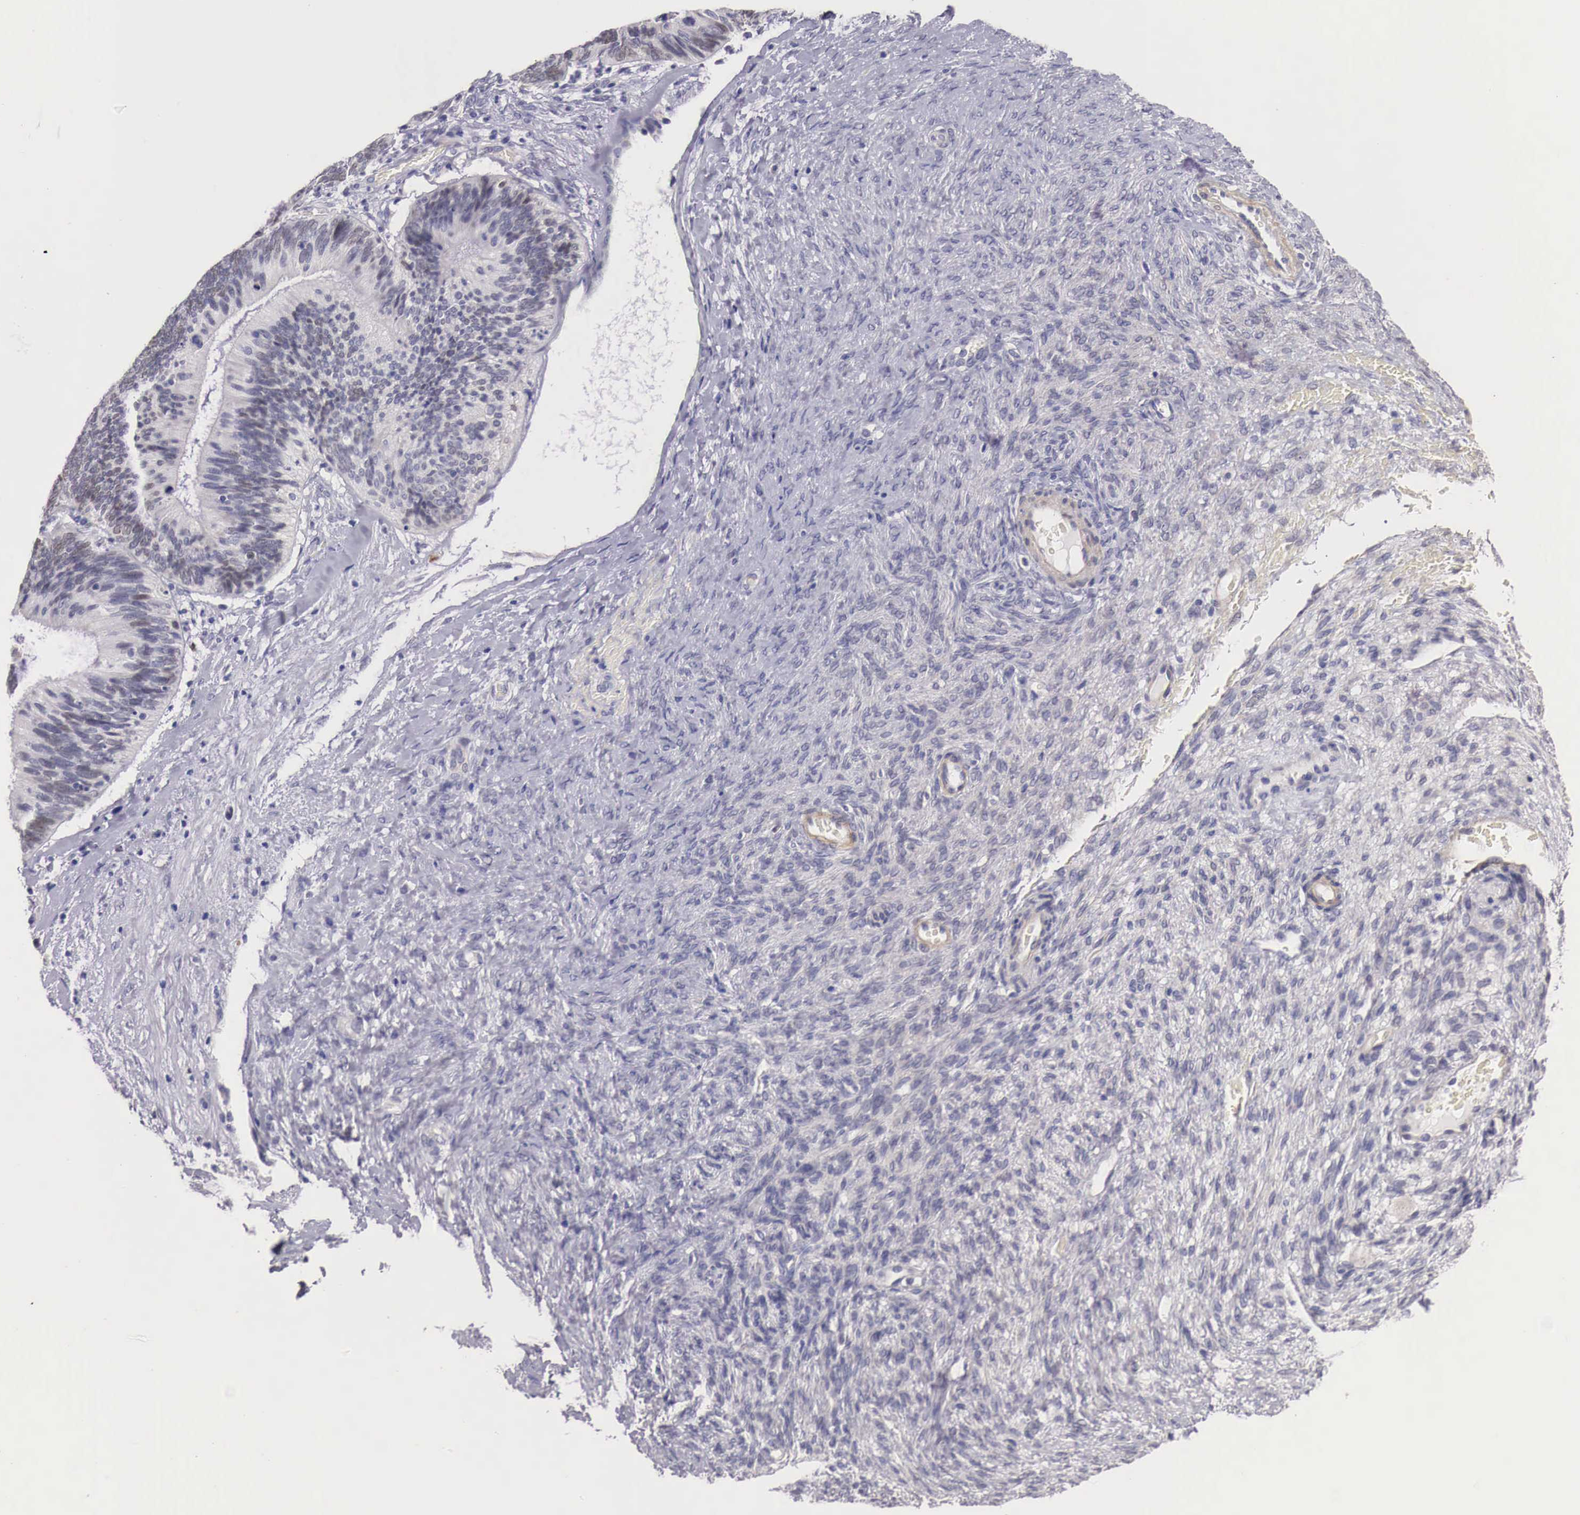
{"staining": {"intensity": "negative", "quantity": "none", "location": "none"}, "tissue": "ovarian cancer", "cell_type": "Tumor cells", "image_type": "cancer", "snomed": [{"axis": "morphology", "description": "Carcinoma, endometroid"}, {"axis": "topography", "description": "Ovary"}], "caption": "Immunohistochemical staining of human ovarian endometroid carcinoma demonstrates no significant positivity in tumor cells.", "gene": "ENOX2", "patient": {"sex": "female", "age": 52}}